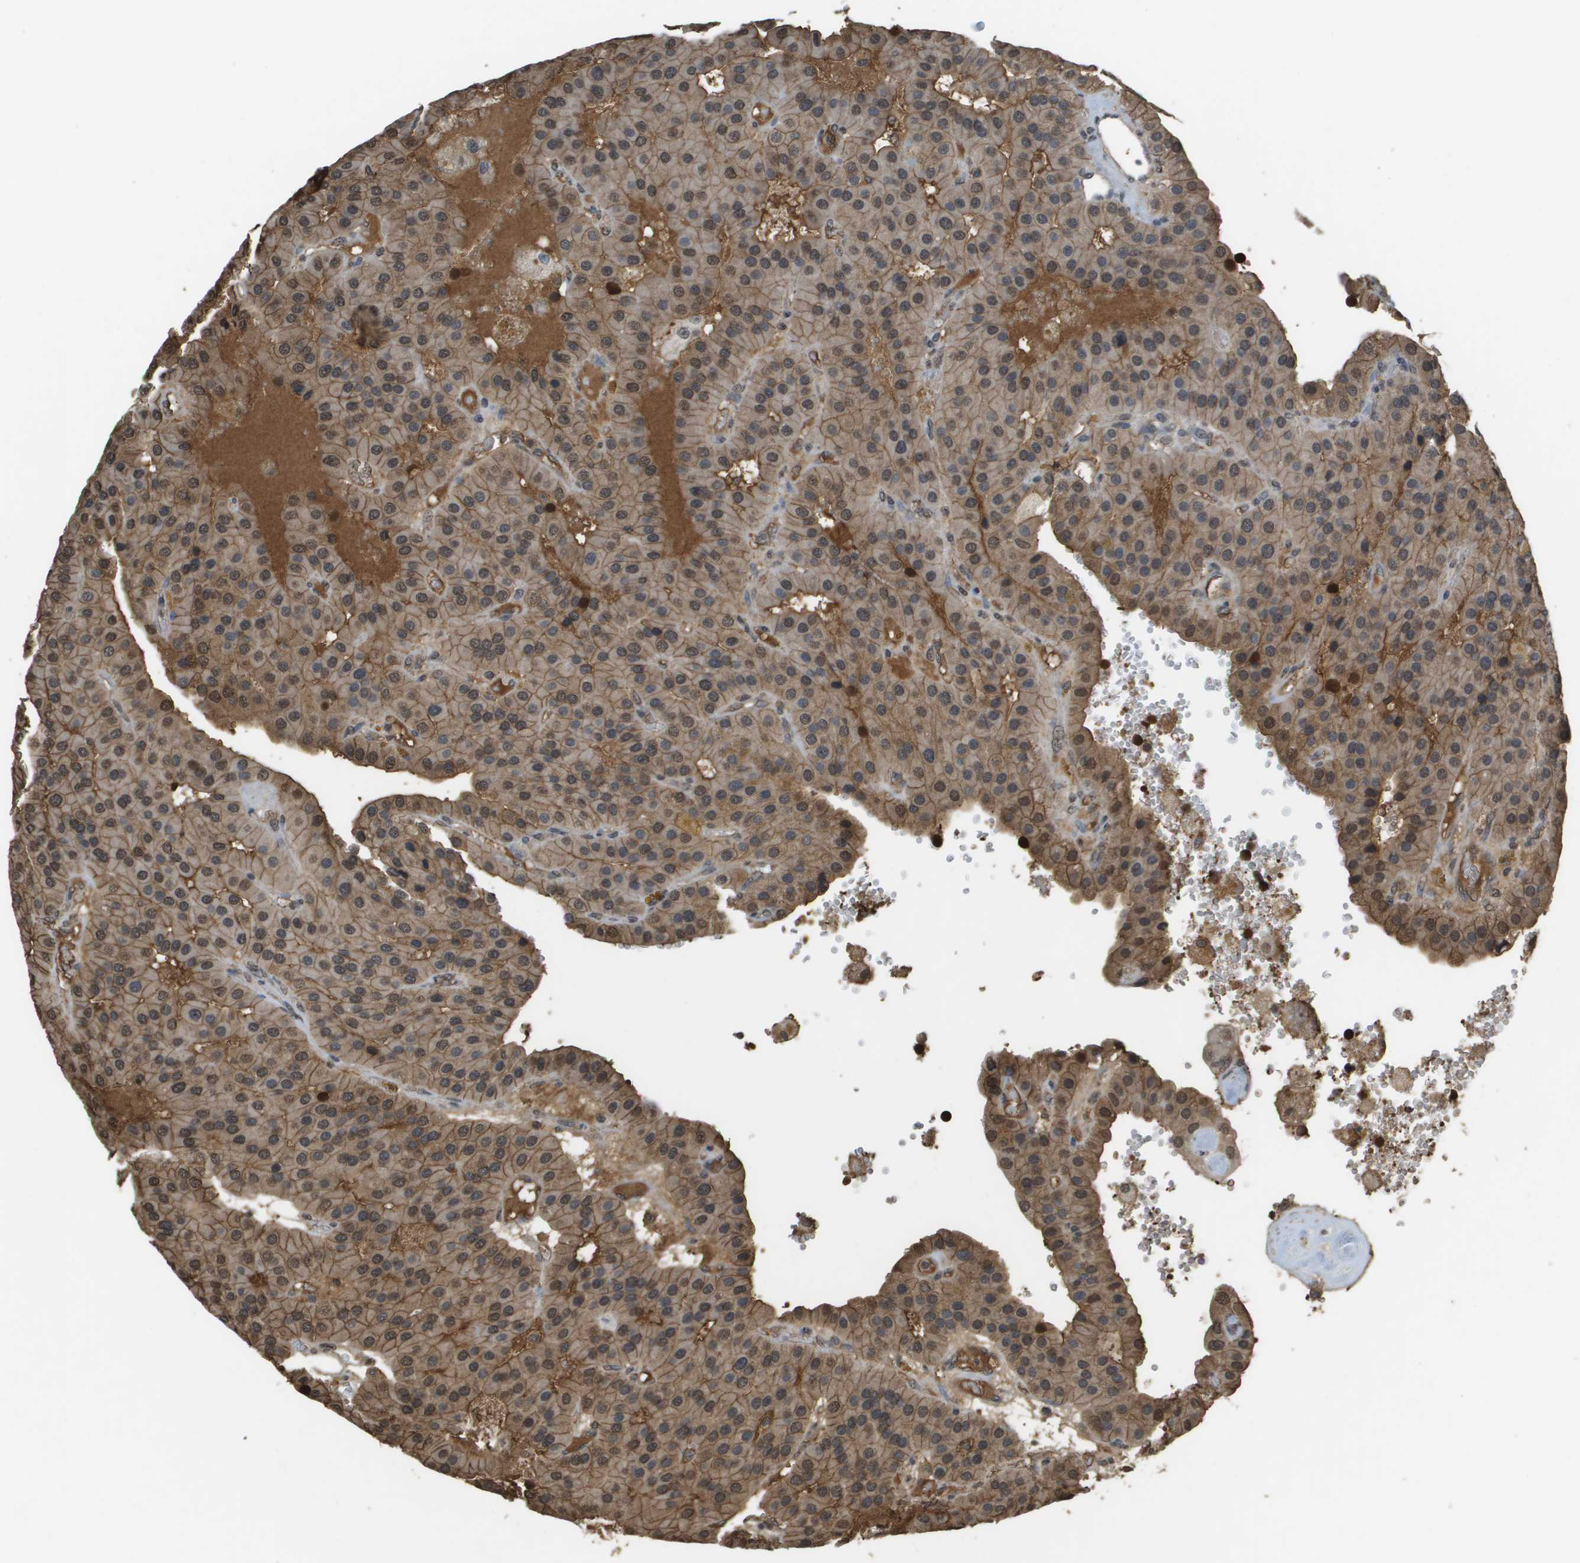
{"staining": {"intensity": "moderate", "quantity": ">75%", "location": "cytoplasmic/membranous"}, "tissue": "parathyroid gland", "cell_type": "Glandular cells", "image_type": "normal", "snomed": [{"axis": "morphology", "description": "Normal tissue, NOS"}, {"axis": "morphology", "description": "Adenoma, NOS"}, {"axis": "topography", "description": "Parathyroid gland"}], "caption": "Immunohistochemical staining of benign human parathyroid gland demonstrates medium levels of moderate cytoplasmic/membranous staining in approximately >75% of glandular cells. The protein of interest is stained brown, and the nuclei are stained in blue (DAB IHC with brightfield microscopy, high magnification).", "gene": "NDRG2", "patient": {"sex": "female", "age": 86}}